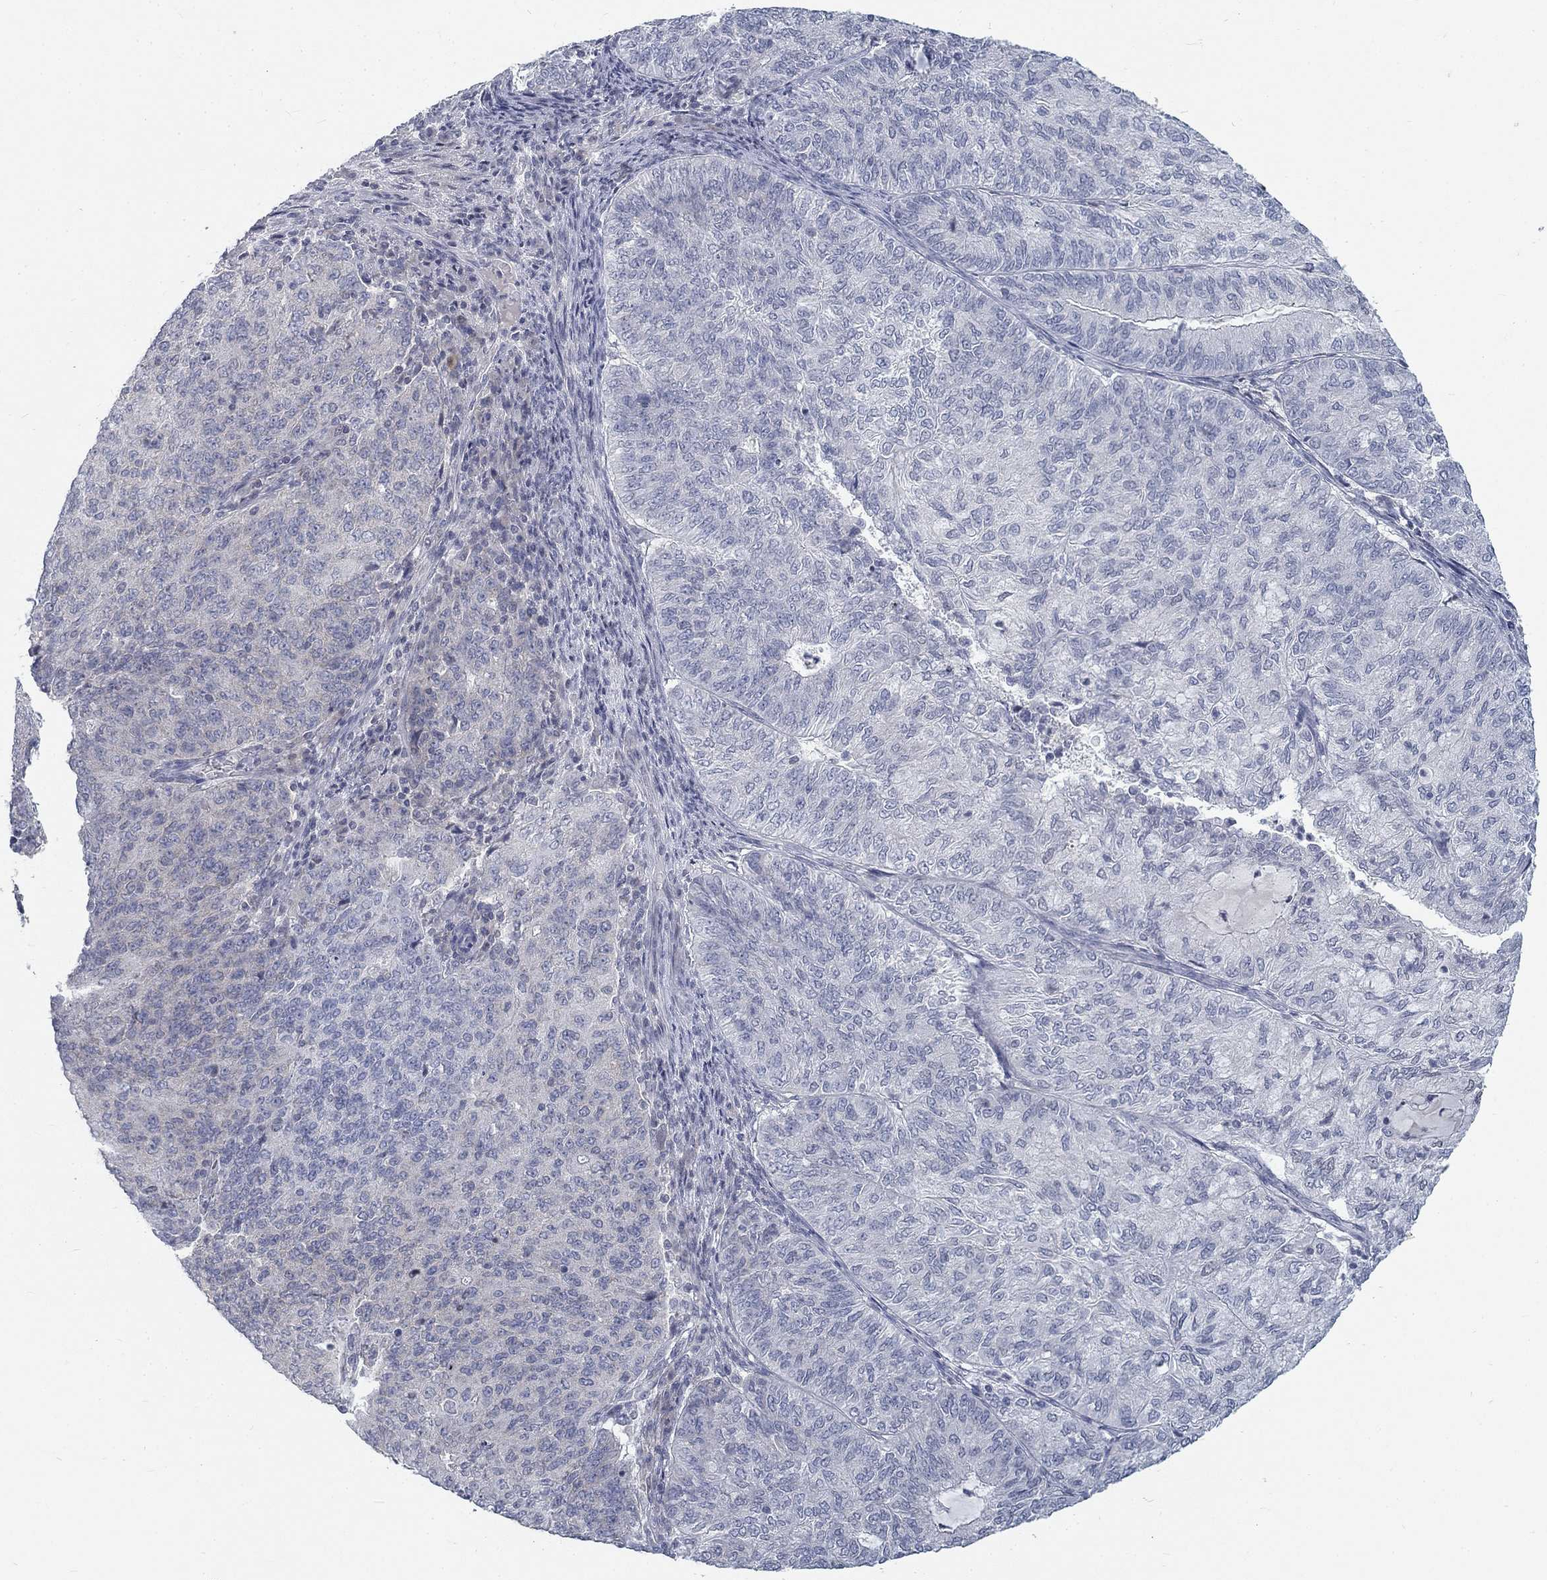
{"staining": {"intensity": "negative", "quantity": "none", "location": "none"}, "tissue": "endometrial cancer", "cell_type": "Tumor cells", "image_type": "cancer", "snomed": [{"axis": "morphology", "description": "Adenocarcinoma, NOS"}, {"axis": "topography", "description": "Endometrium"}], "caption": "Immunohistochemistry histopathology image of neoplastic tissue: adenocarcinoma (endometrial) stained with DAB exhibits no significant protein expression in tumor cells.", "gene": "ATP1A3", "patient": {"sex": "female", "age": 82}}